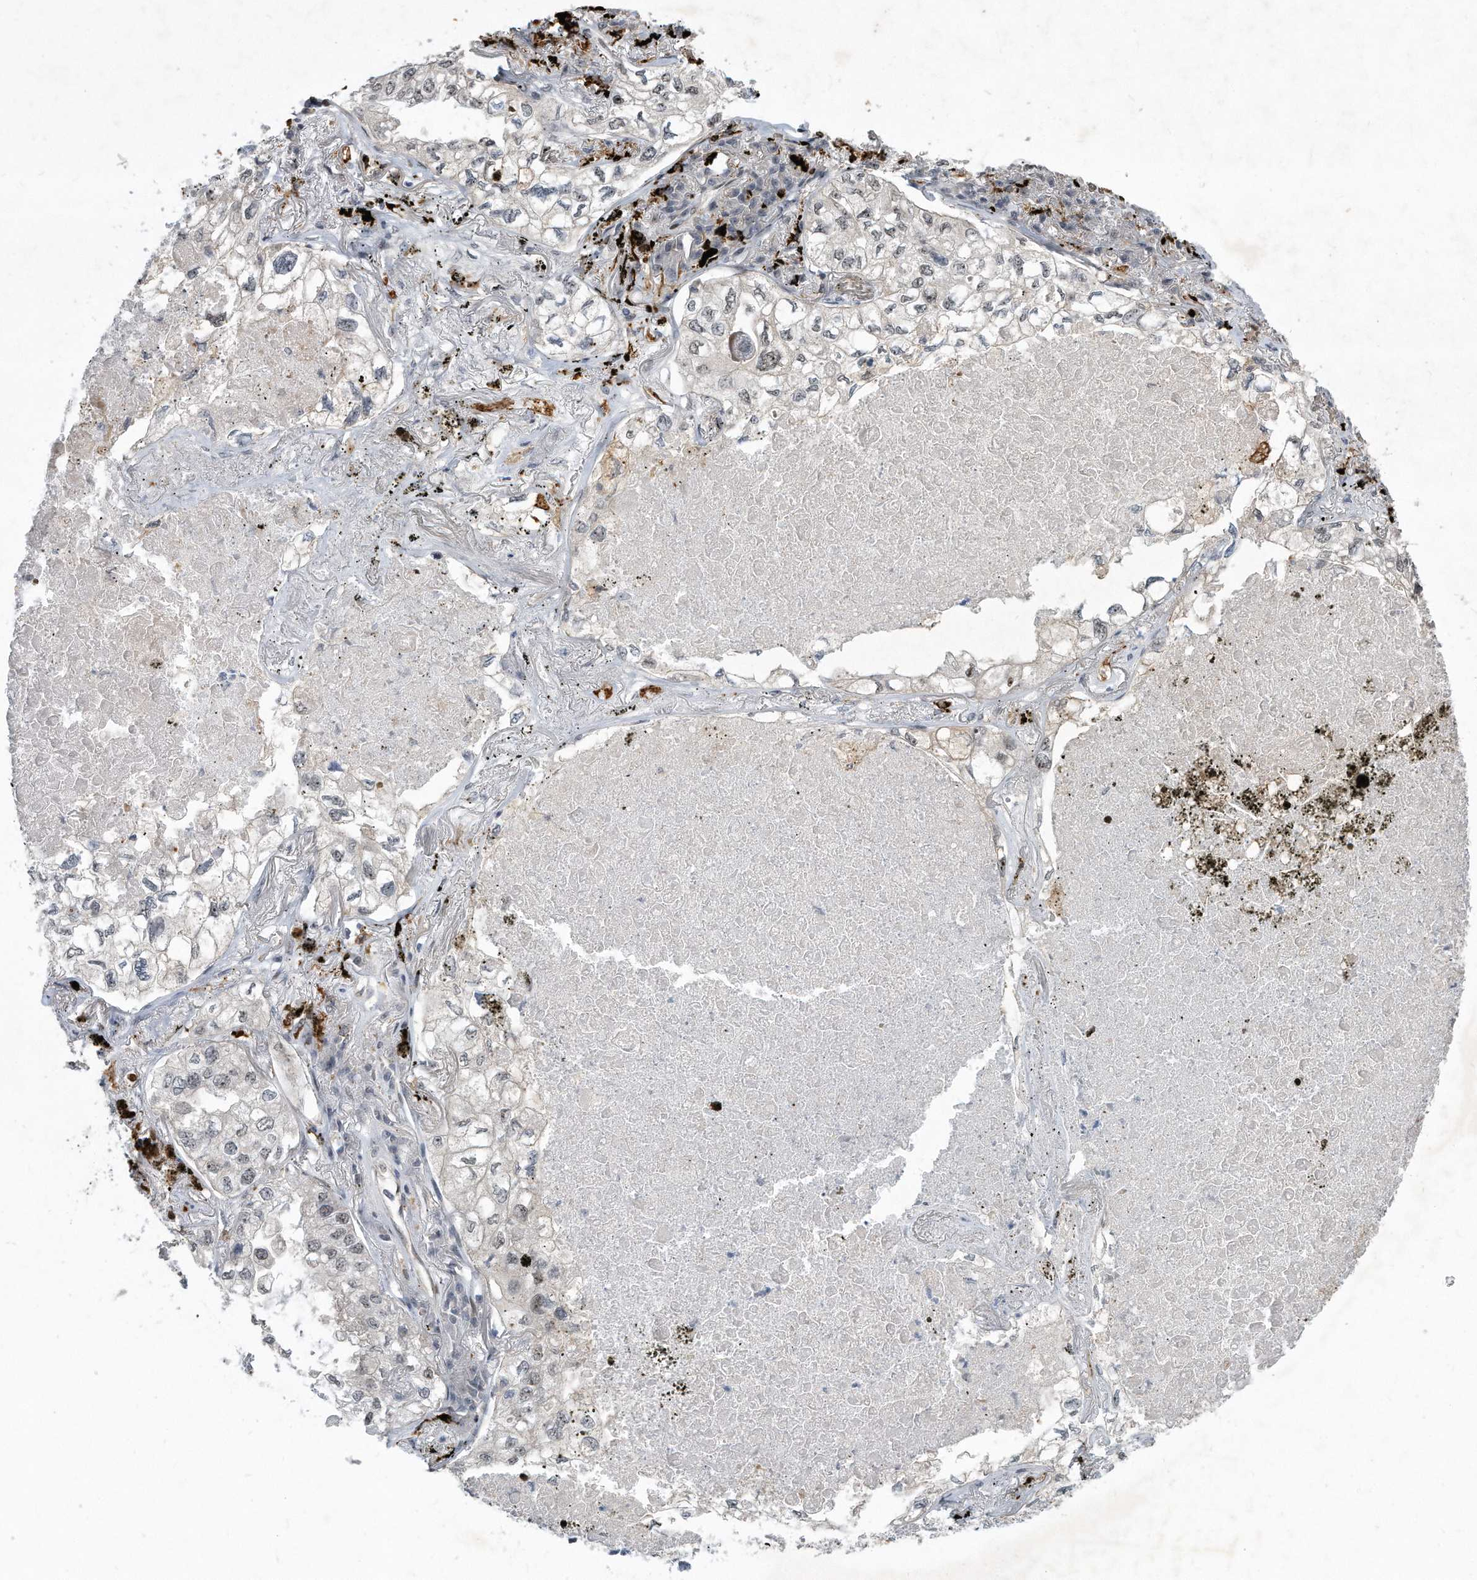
{"staining": {"intensity": "weak", "quantity": "<25%", "location": "nuclear"}, "tissue": "lung cancer", "cell_type": "Tumor cells", "image_type": "cancer", "snomed": [{"axis": "morphology", "description": "Adenocarcinoma, NOS"}, {"axis": "topography", "description": "Lung"}], "caption": "High power microscopy histopathology image of an immunohistochemistry (IHC) image of adenocarcinoma (lung), revealing no significant expression in tumor cells.", "gene": "PGBD2", "patient": {"sex": "male", "age": 65}}